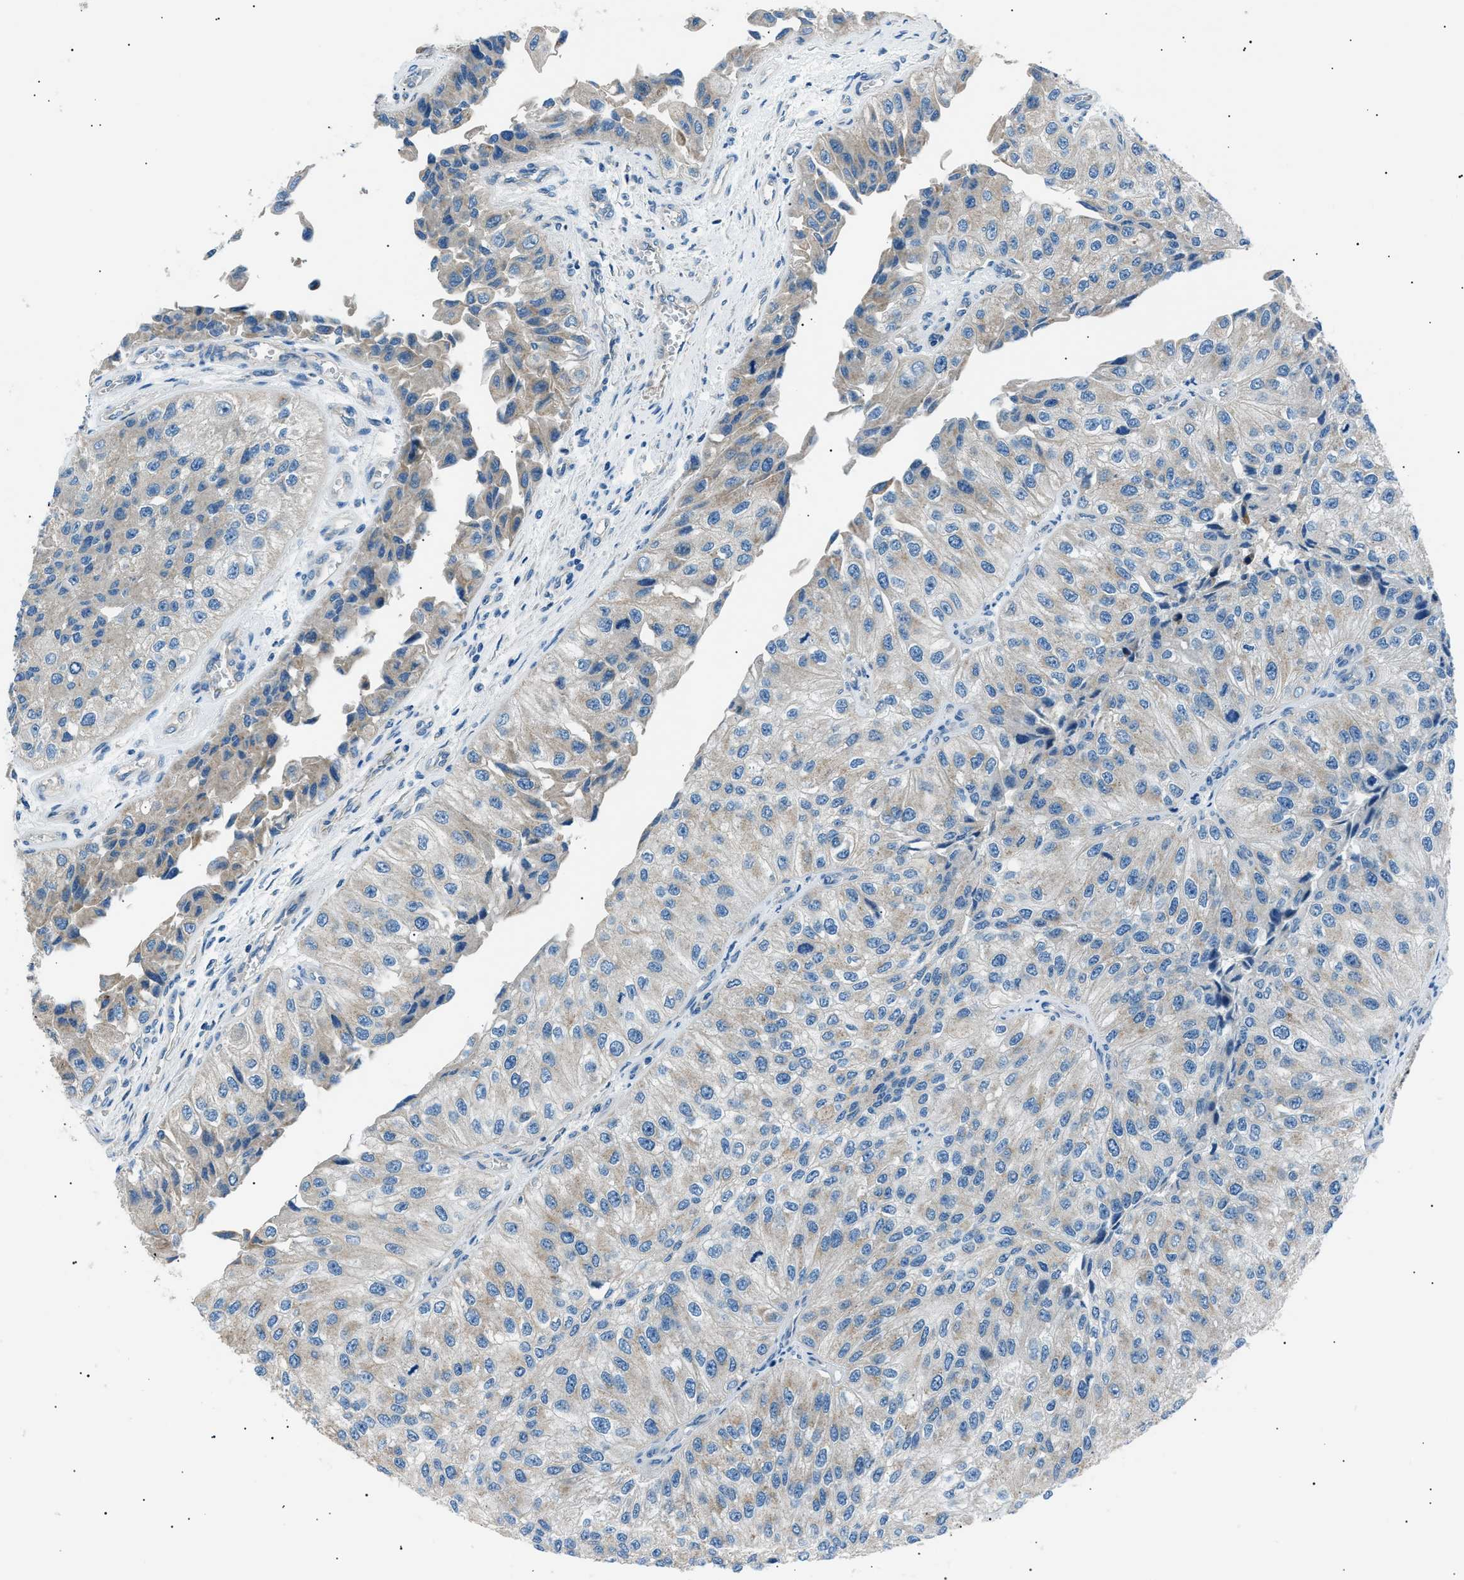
{"staining": {"intensity": "weak", "quantity": "<25%", "location": "cytoplasmic/membranous"}, "tissue": "urothelial cancer", "cell_type": "Tumor cells", "image_type": "cancer", "snomed": [{"axis": "morphology", "description": "Urothelial carcinoma, High grade"}, {"axis": "topography", "description": "Kidney"}, {"axis": "topography", "description": "Urinary bladder"}], "caption": "This is a image of immunohistochemistry (IHC) staining of urothelial carcinoma (high-grade), which shows no expression in tumor cells. The staining was performed using DAB to visualize the protein expression in brown, while the nuclei were stained in blue with hematoxylin (Magnification: 20x).", "gene": "LRRC37B", "patient": {"sex": "male", "age": 77}}